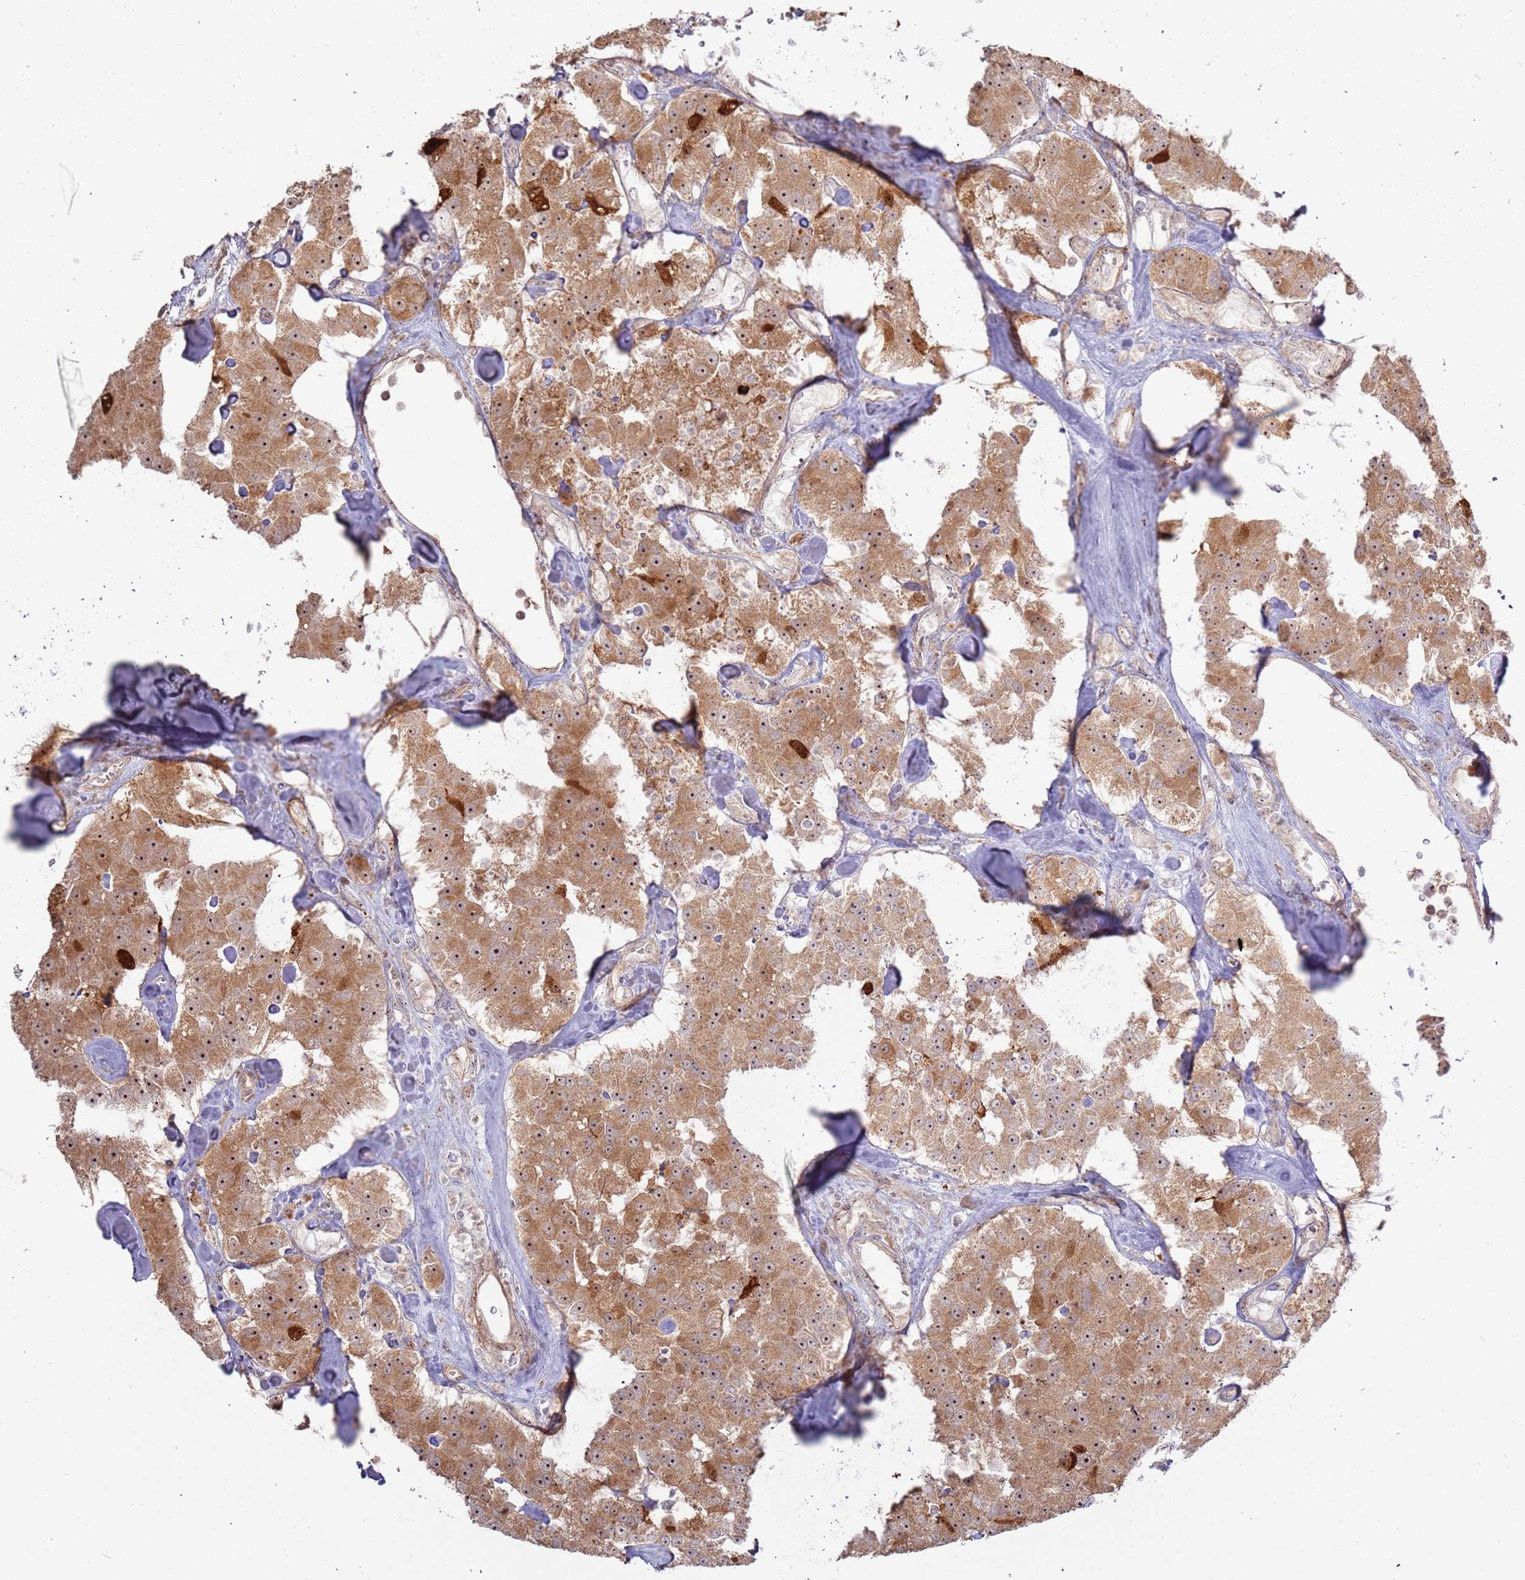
{"staining": {"intensity": "moderate", "quantity": ">75%", "location": "cytoplasmic/membranous,nuclear"}, "tissue": "carcinoid", "cell_type": "Tumor cells", "image_type": "cancer", "snomed": [{"axis": "morphology", "description": "Carcinoid, malignant, NOS"}, {"axis": "topography", "description": "Pancreas"}], "caption": "This is a photomicrograph of IHC staining of carcinoid, which shows moderate positivity in the cytoplasmic/membranous and nuclear of tumor cells.", "gene": "CNPY1", "patient": {"sex": "male", "age": 41}}